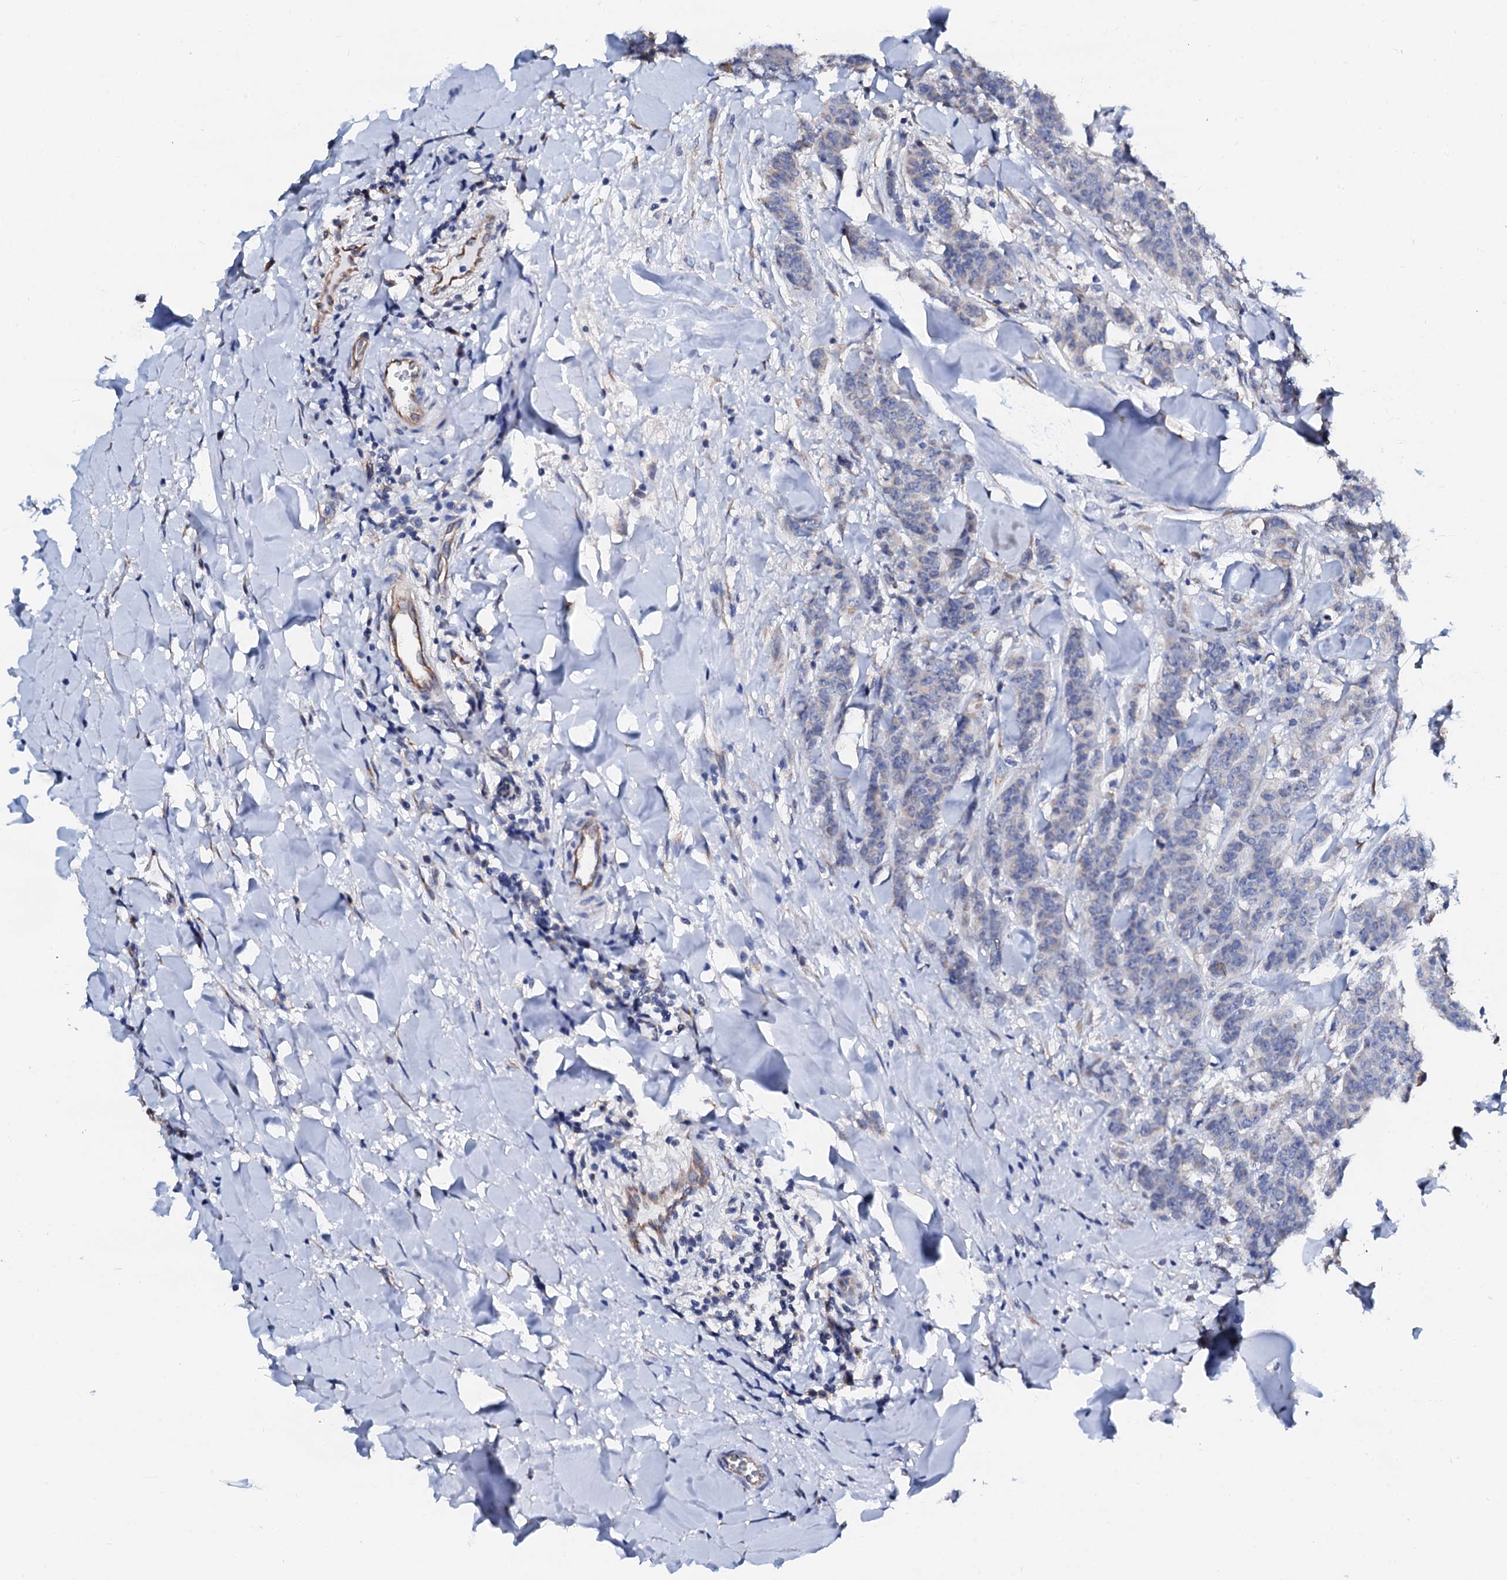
{"staining": {"intensity": "negative", "quantity": "none", "location": "none"}, "tissue": "breast cancer", "cell_type": "Tumor cells", "image_type": "cancer", "snomed": [{"axis": "morphology", "description": "Duct carcinoma"}, {"axis": "topography", "description": "Breast"}], "caption": "The IHC photomicrograph has no significant positivity in tumor cells of breast cancer (infiltrating ductal carcinoma) tissue.", "gene": "AKAP3", "patient": {"sex": "female", "age": 40}}